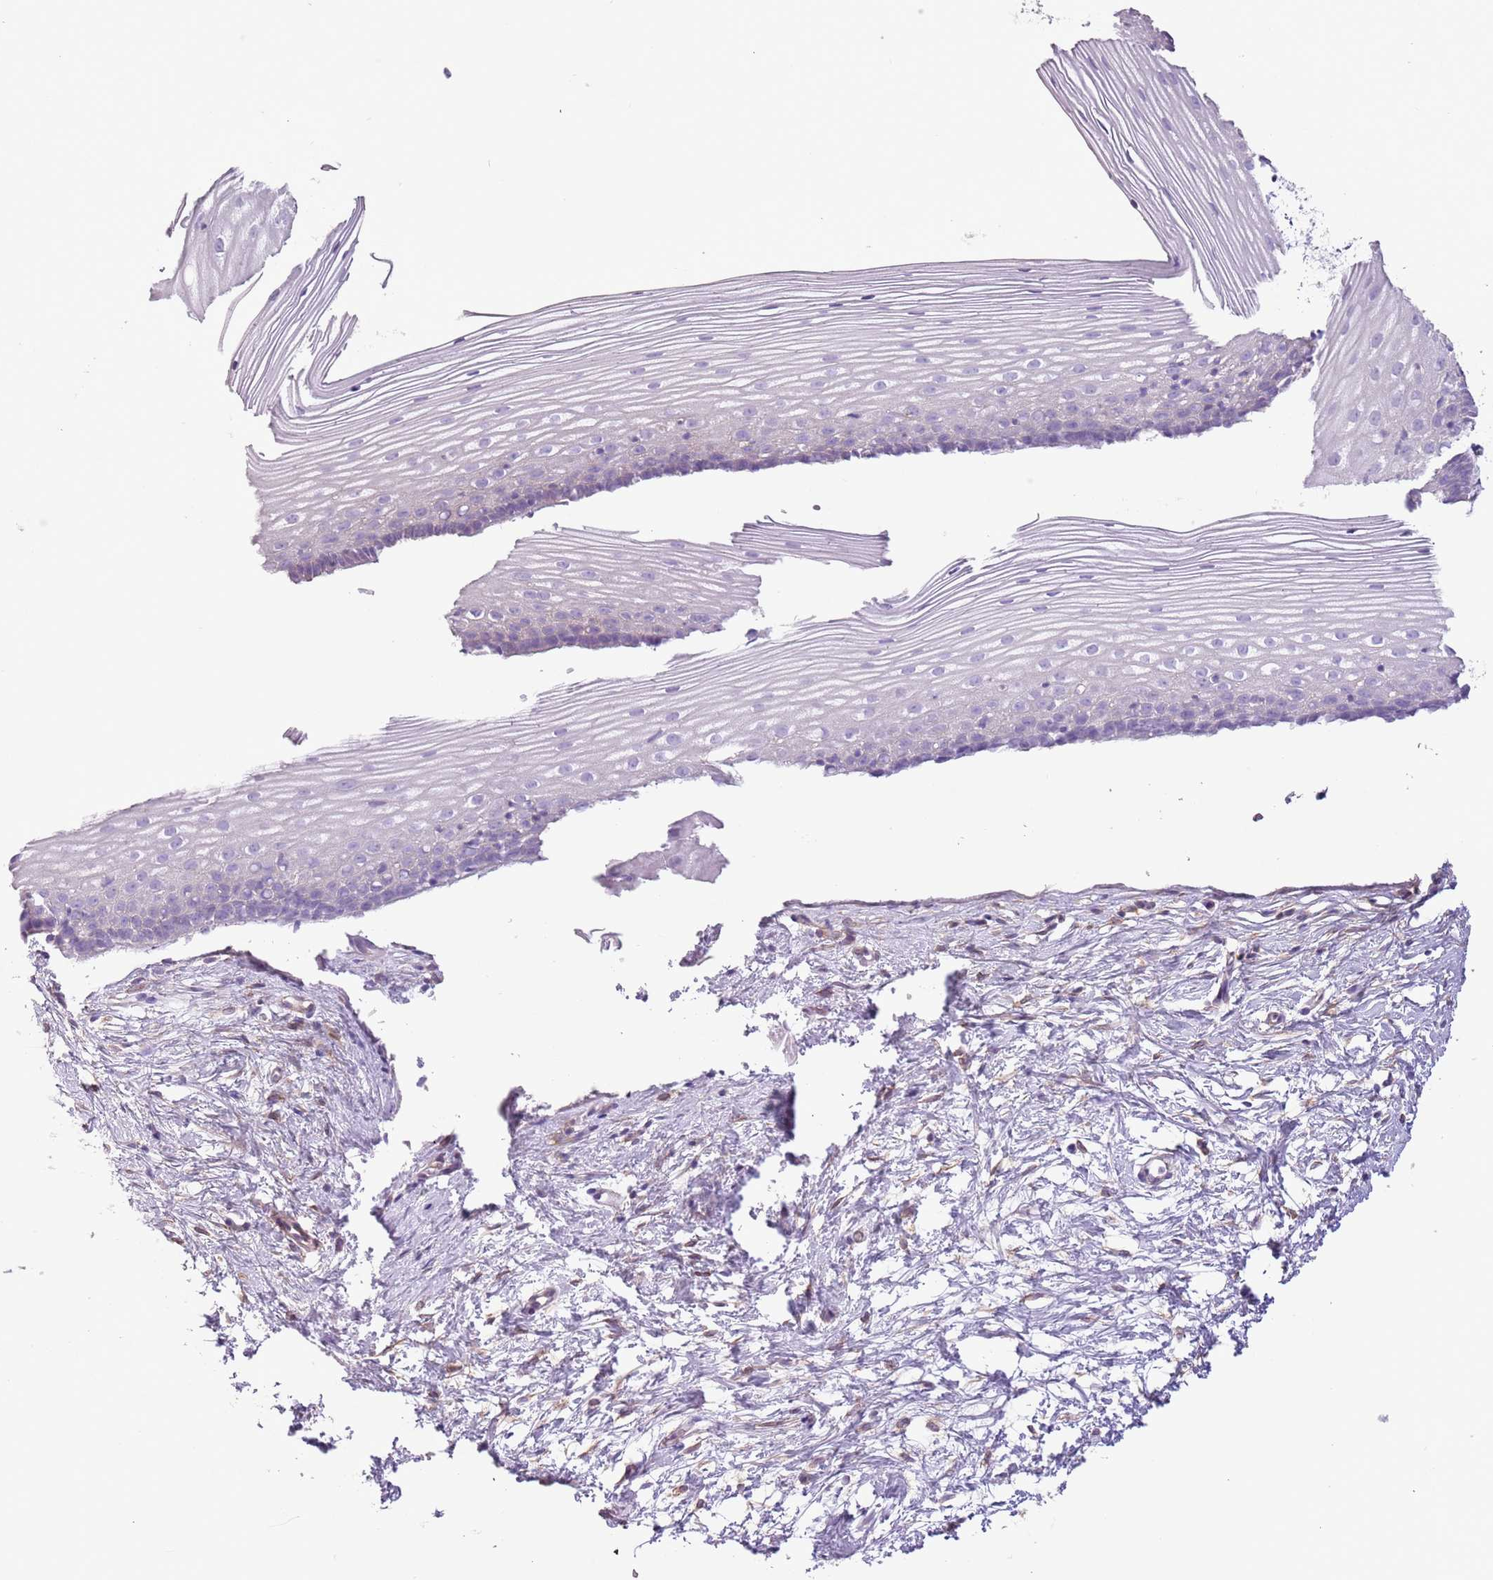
{"staining": {"intensity": "negative", "quantity": "none", "location": "none"}, "tissue": "cervix", "cell_type": "Glandular cells", "image_type": "normal", "snomed": [{"axis": "morphology", "description": "Normal tissue, NOS"}, {"axis": "topography", "description": "Cervix"}], "caption": "There is no significant staining in glandular cells of cervix. (DAB immunohistochemistry visualized using brightfield microscopy, high magnification).", "gene": "RBP3", "patient": {"sex": "female", "age": 40}}